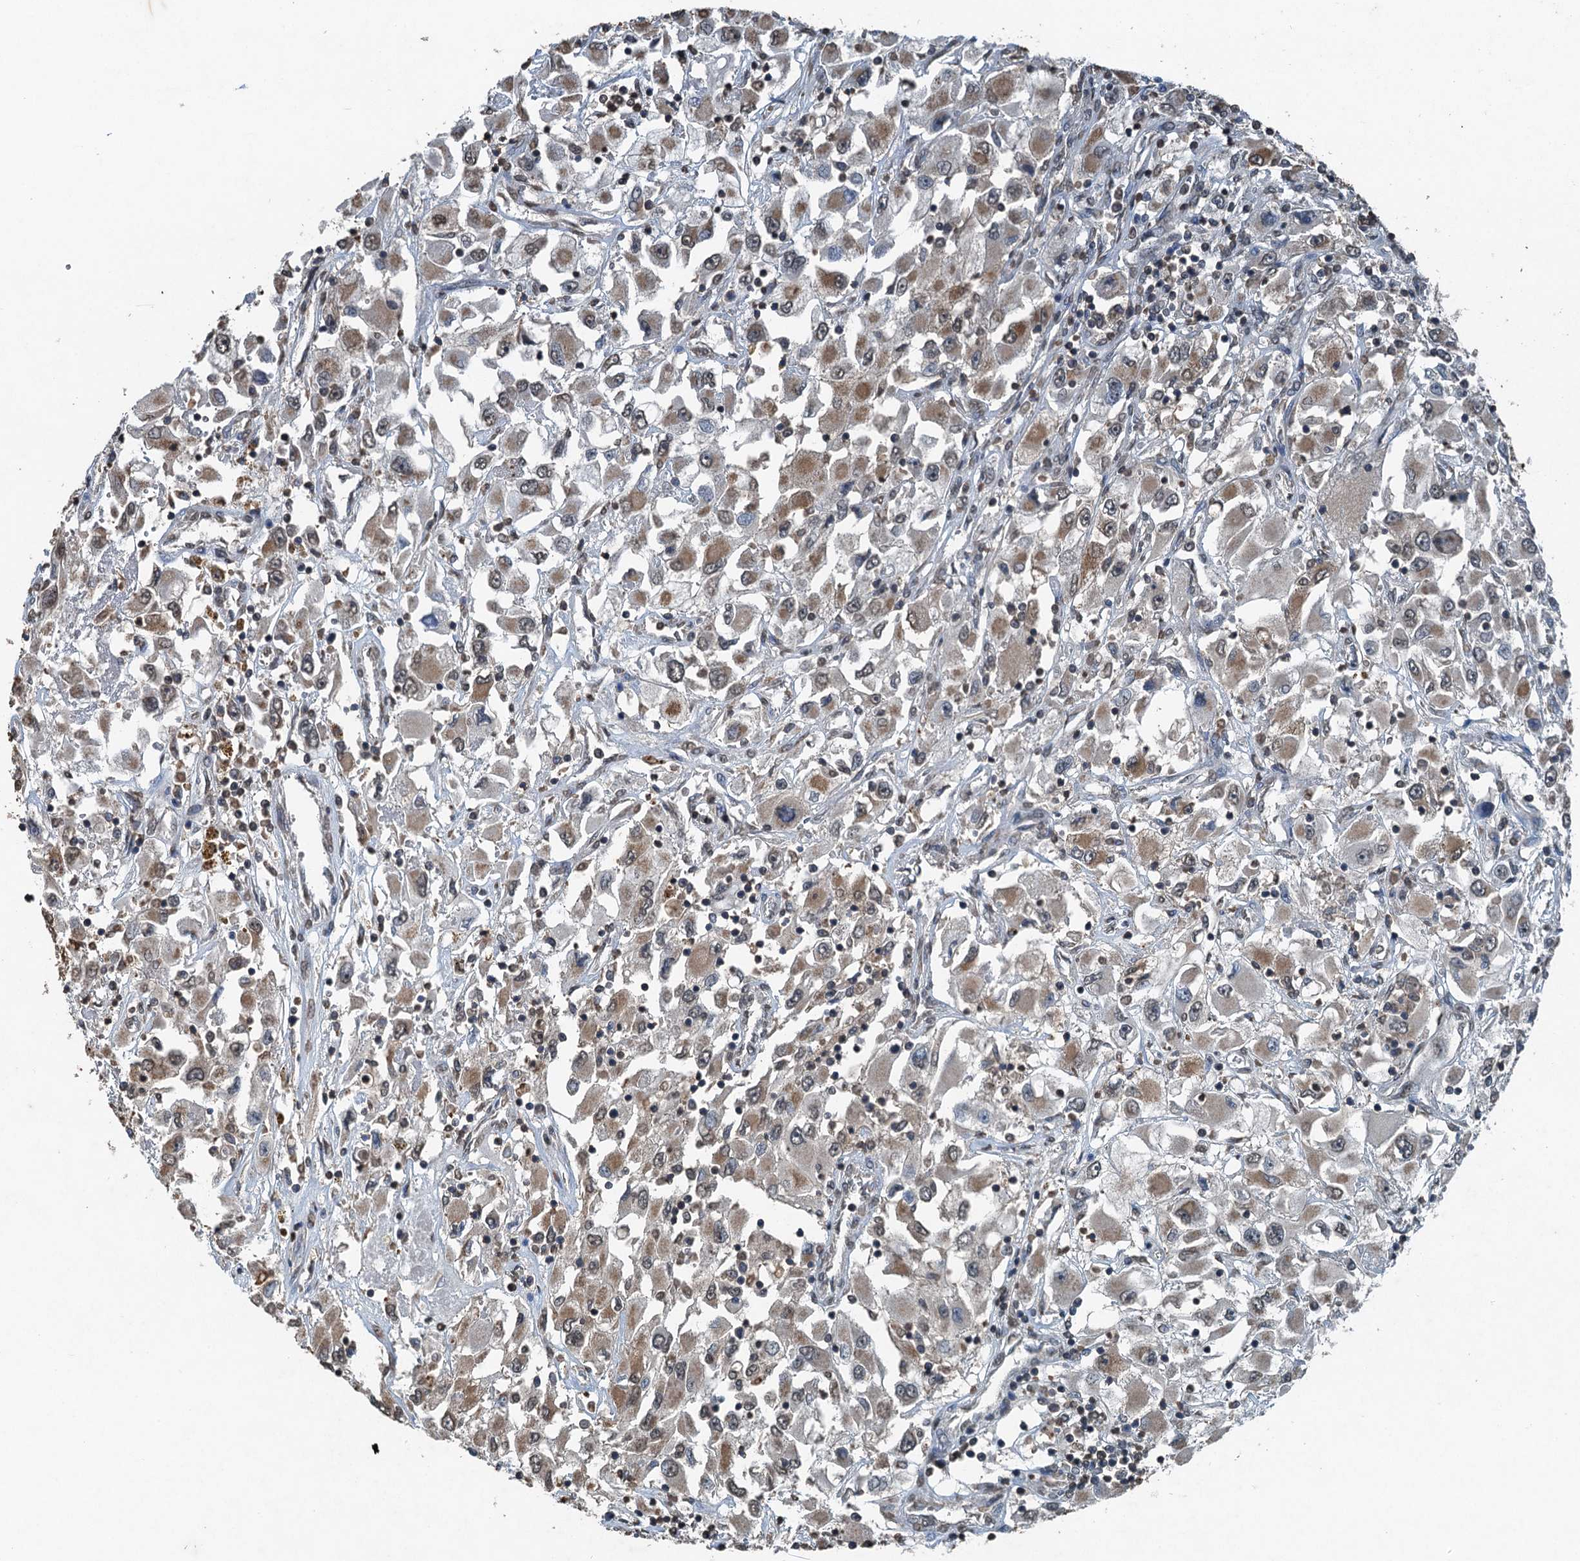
{"staining": {"intensity": "moderate", "quantity": ">75%", "location": "cytoplasmic/membranous"}, "tissue": "renal cancer", "cell_type": "Tumor cells", "image_type": "cancer", "snomed": [{"axis": "morphology", "description": "Adenocarcinoma, NOS"}, {"axis": "topography", "description": "Kidney"}], "caption": "Immunohistochemistry (IHC) (DAB) staining of renal adenocarcinoma reveals moderate cytoplasmic/membranous protein positivity in approximately >75% of tumor cells.", "gene": "TCTN1", "patient": {"sex": "female", "age": 52}}